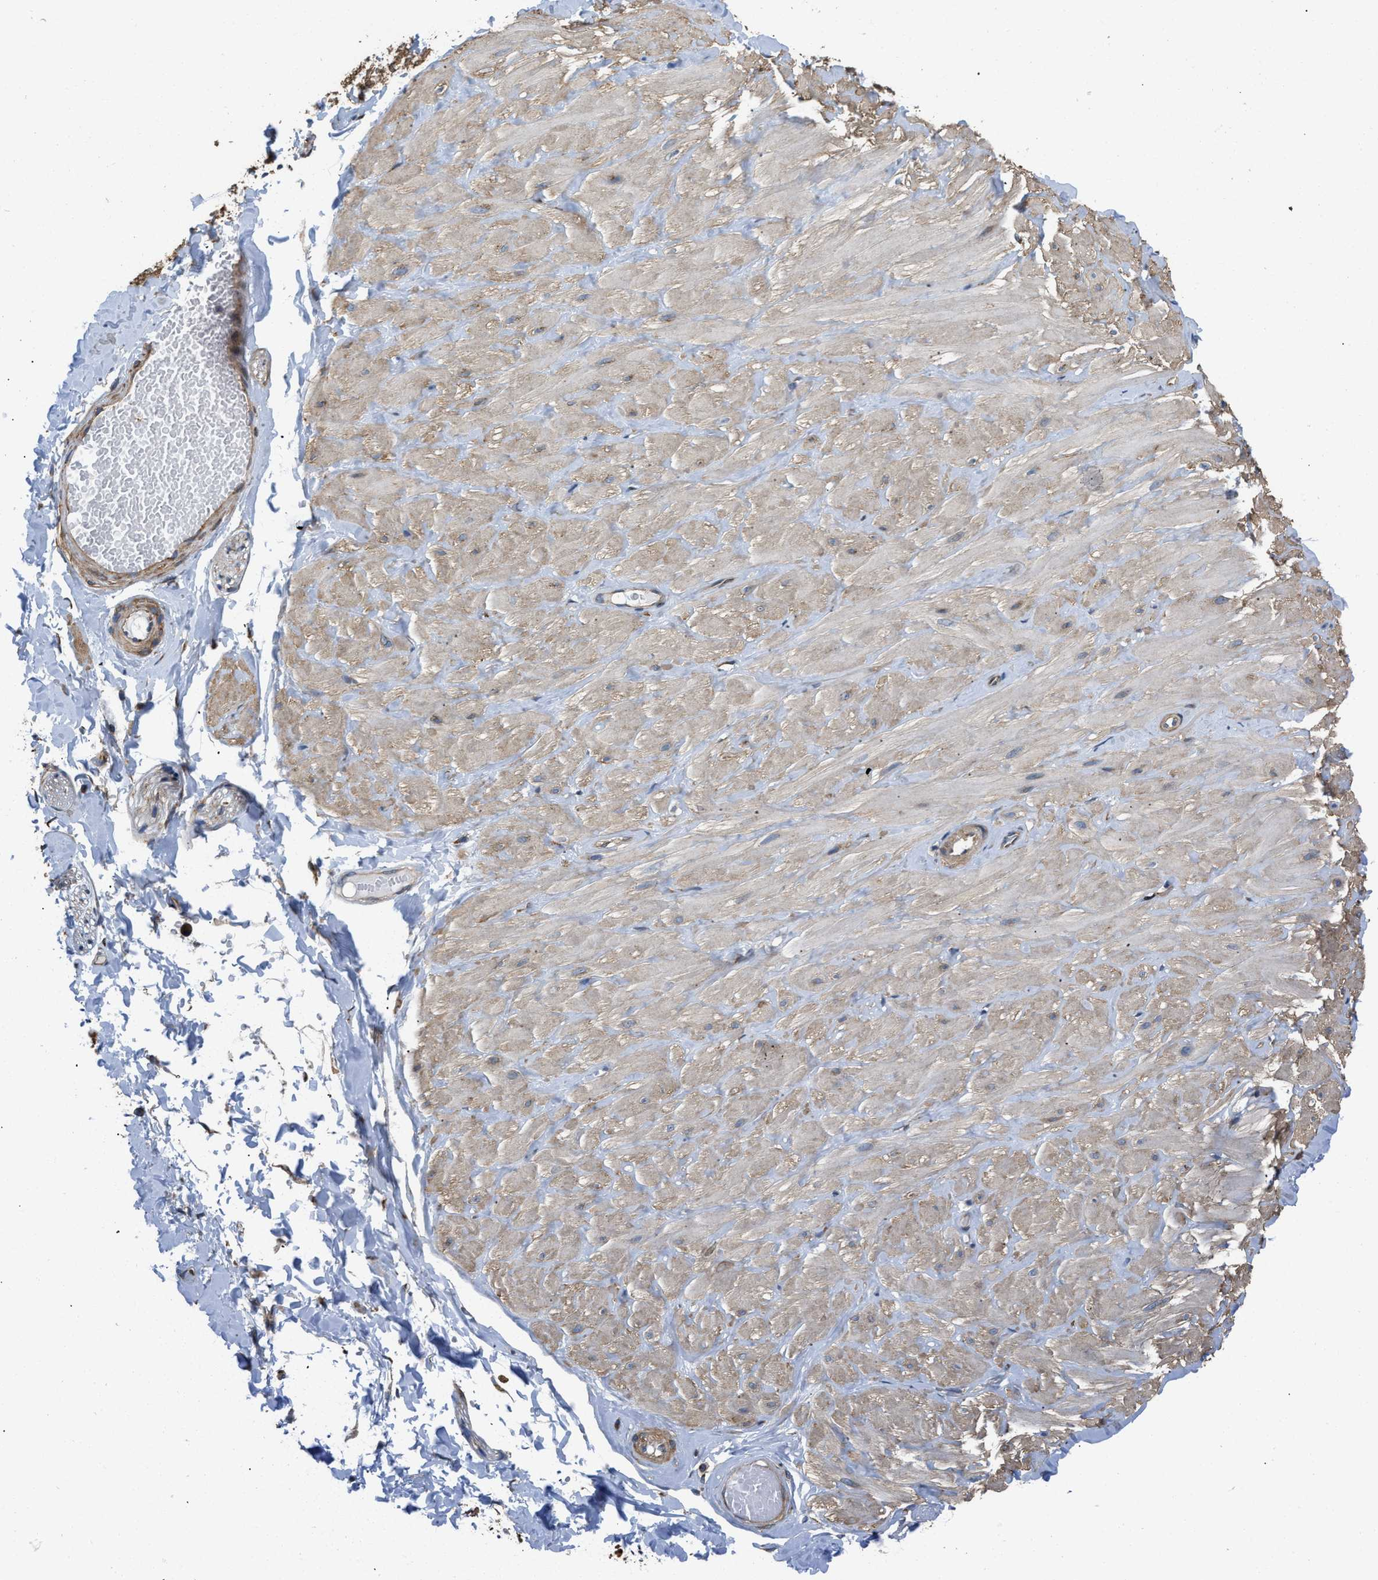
{"staining": {"intensity": "weak", "quantity": ">75%", "location": "cytoplasmic/membranous"}, "tissue": "adipose tissue", "cell_type": "Adipocytes", "image_type": "normal", "snomed": [{"axis": "morphology", "description": "Normal tissue, NOS"}, {"axis": "topography", "description": "Adipose tissue"}, {"axis": "topography", "description": "Vascular tissue"}, {"axis": "topography", "description": "Peripheral nerve tissue"}], "caption": "Adipose tissue was stained to show a protein in brown. There is low levels of weak cytoplasmic/membranous staining in approximately >75% of adipocytes.", "gene": "CEP128", "patient": {"sex": "male", "age": 25}}